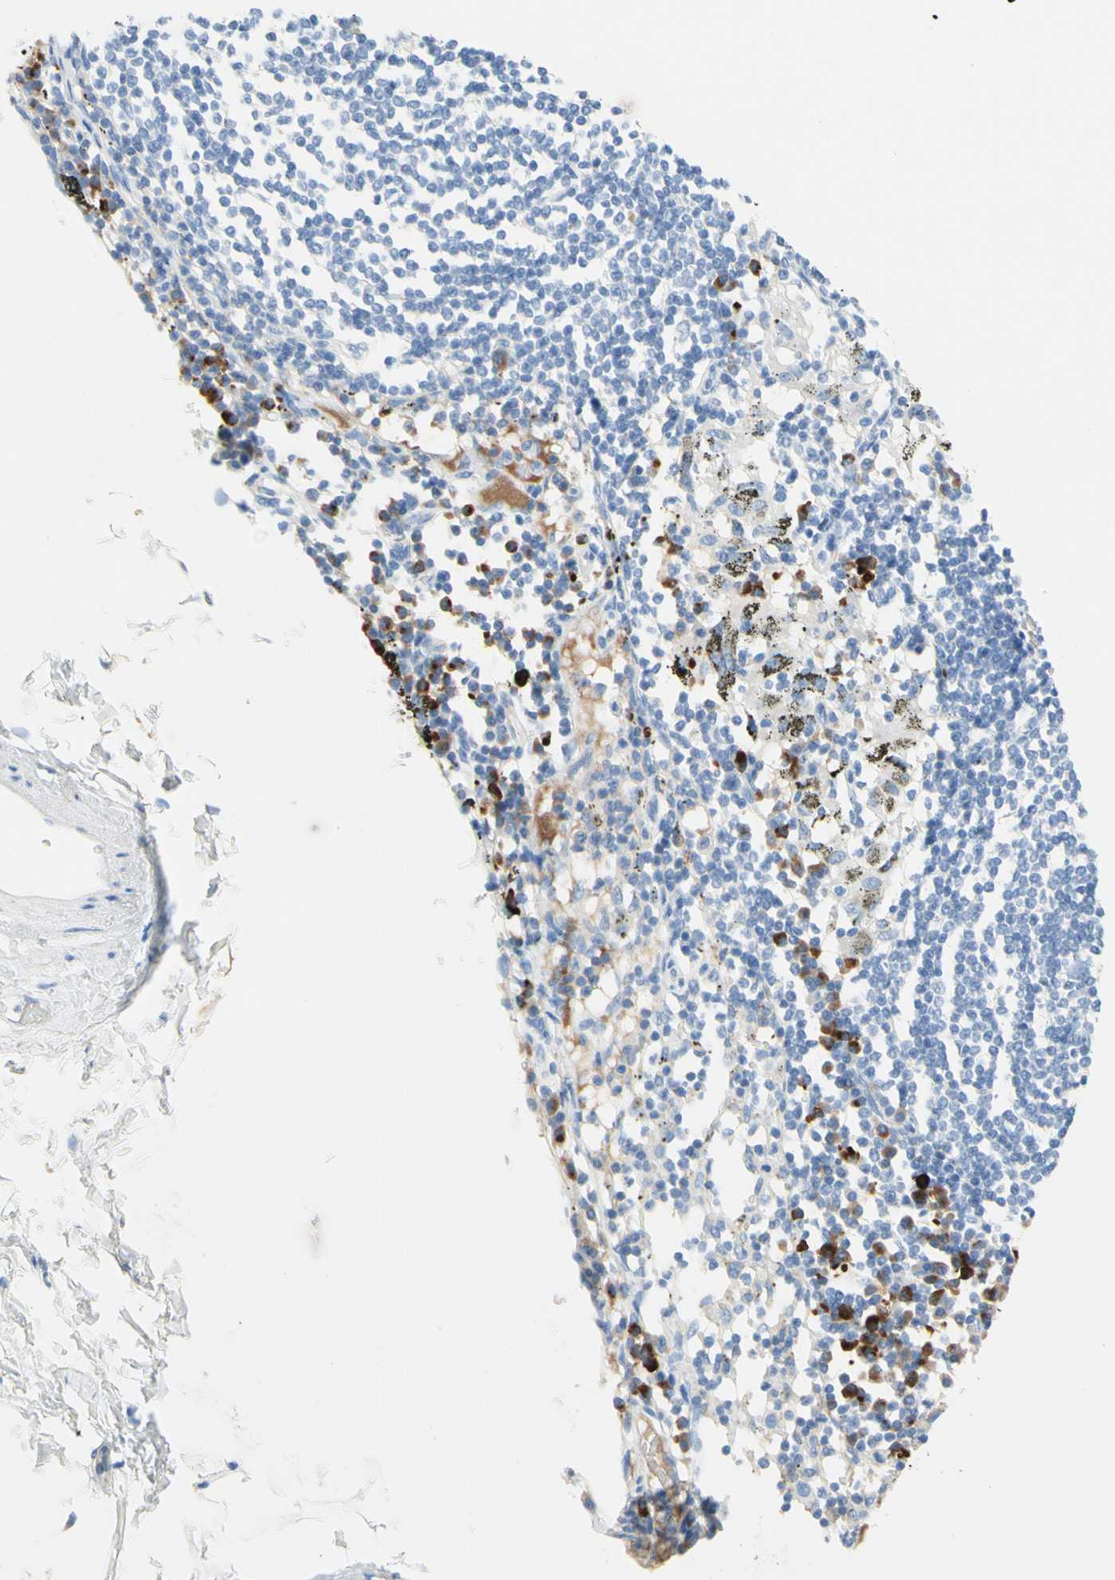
{"staining": {"intensity": "negative", "quantity": "none", "location": "none"}, "tissue": "adipose tissue", "cell_type": "Adipocytes", "image_type": "normal", "snomed": [{"axis": "morphology", "description": "Normal tissue, NOS"}, {"axis": "topography", "description": "Cartilage tissue"}, {"axis": "topography", "description": "Bronchus"}], "caption": "A photomicrograph of human adipose tissue is negative for staining in adipocytes. The staining was performed using DAB to visualize the protein expression in brown, while the nuclei were stained in blue with hematoxylin (Magnification: 20x).", "gene": "IL6ST", "patient": {"sex": "female", "age": 73}}